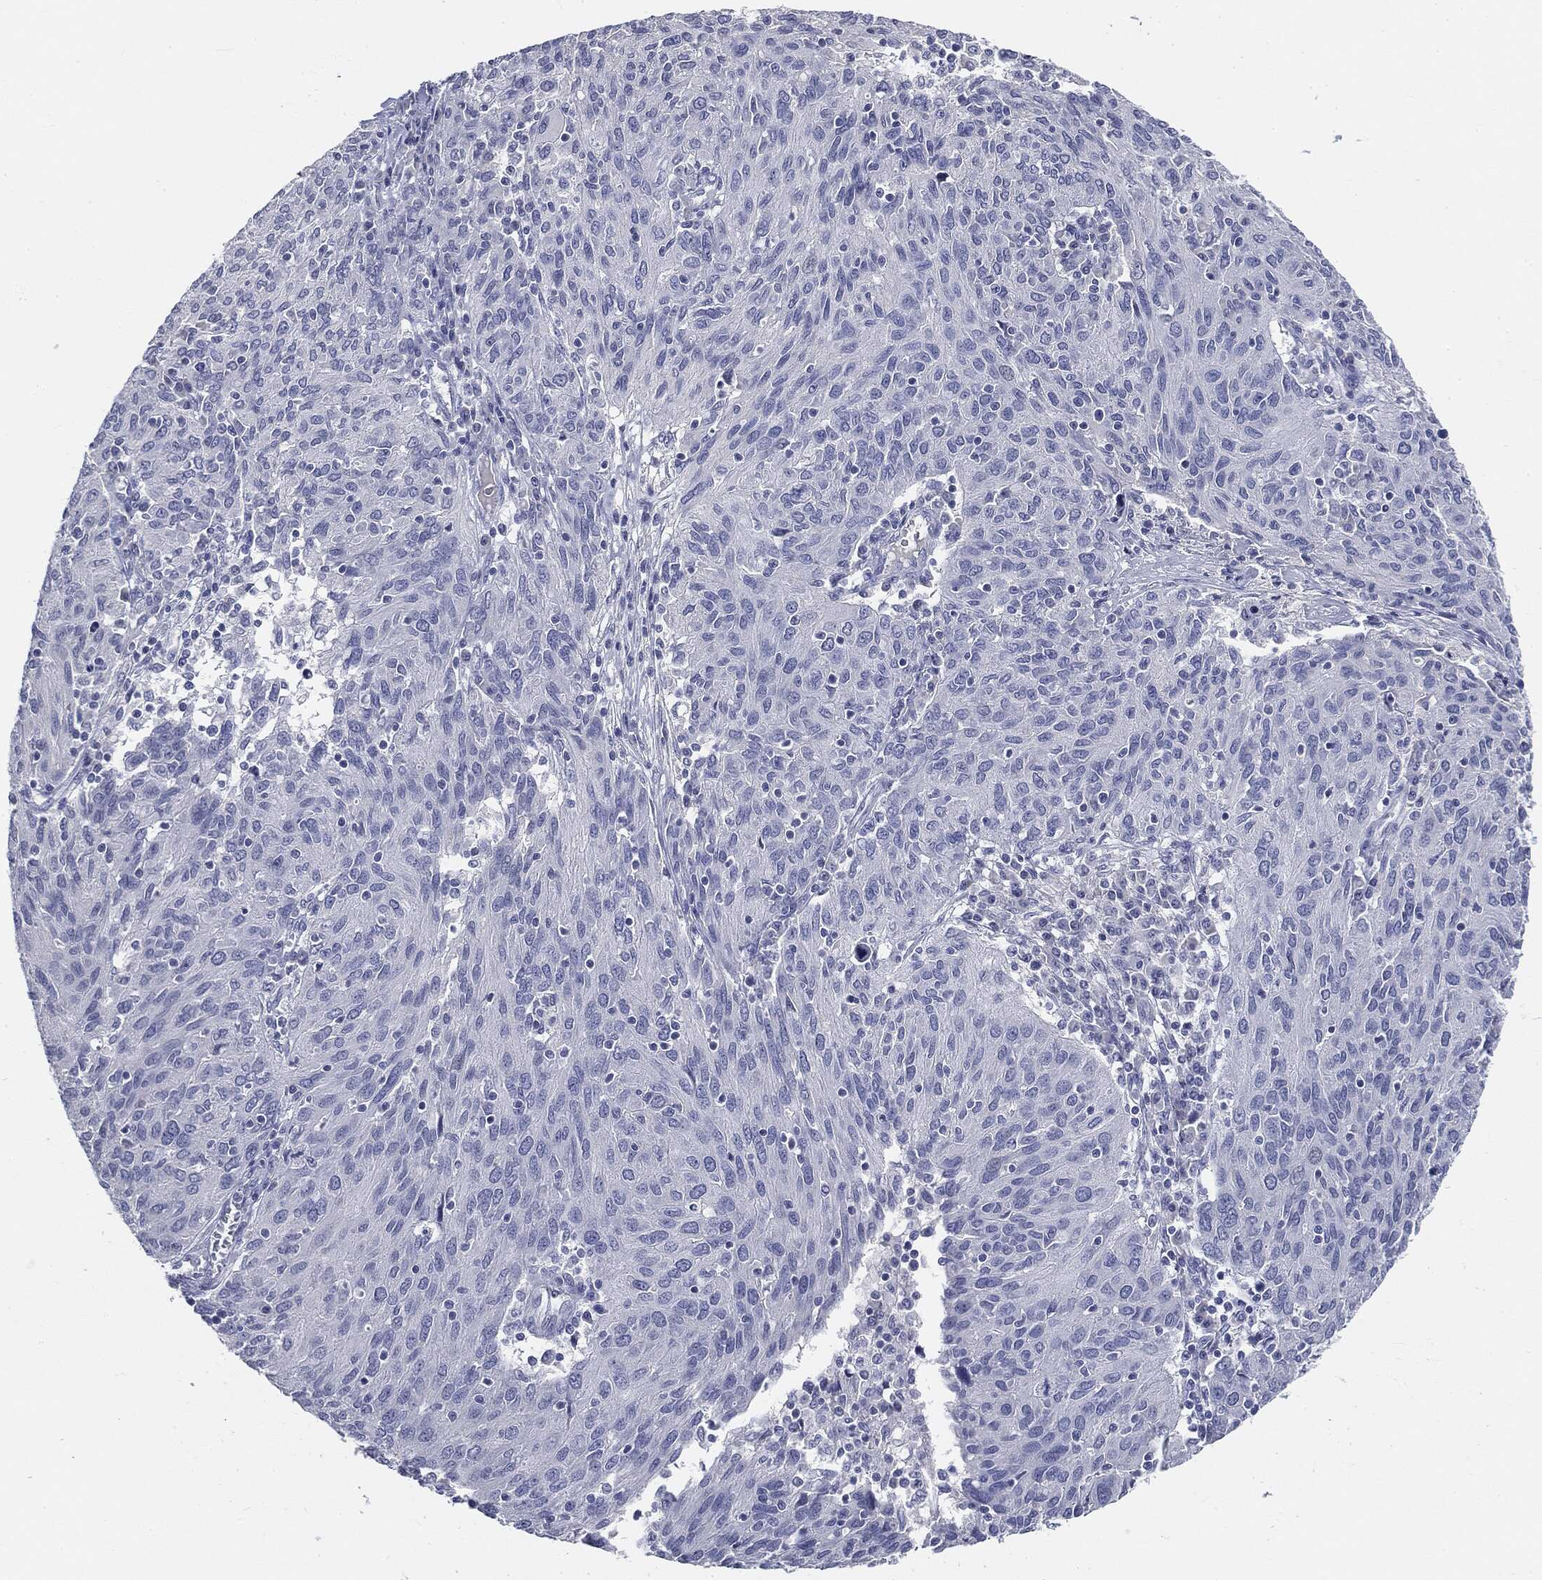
{"staining": {"intensity": "negative", "quantity": "none", "location": "none"}, "tissue": "ovarian cancer", "cell_type": "Tumor cells", "image_type": "cancer", "snomed": [{"axis": "morphology", "description": "Carcinoma, endometroid"}, {"axis": "topography", "description": "Ovary"}], "caption": "Immunohistochemical staining of human endometroid carcinoma (ovarian) demonstrates no significant expression in tumor cells.", "gene": "CGB1", "patient": {"sex": "female", "age": 50}}